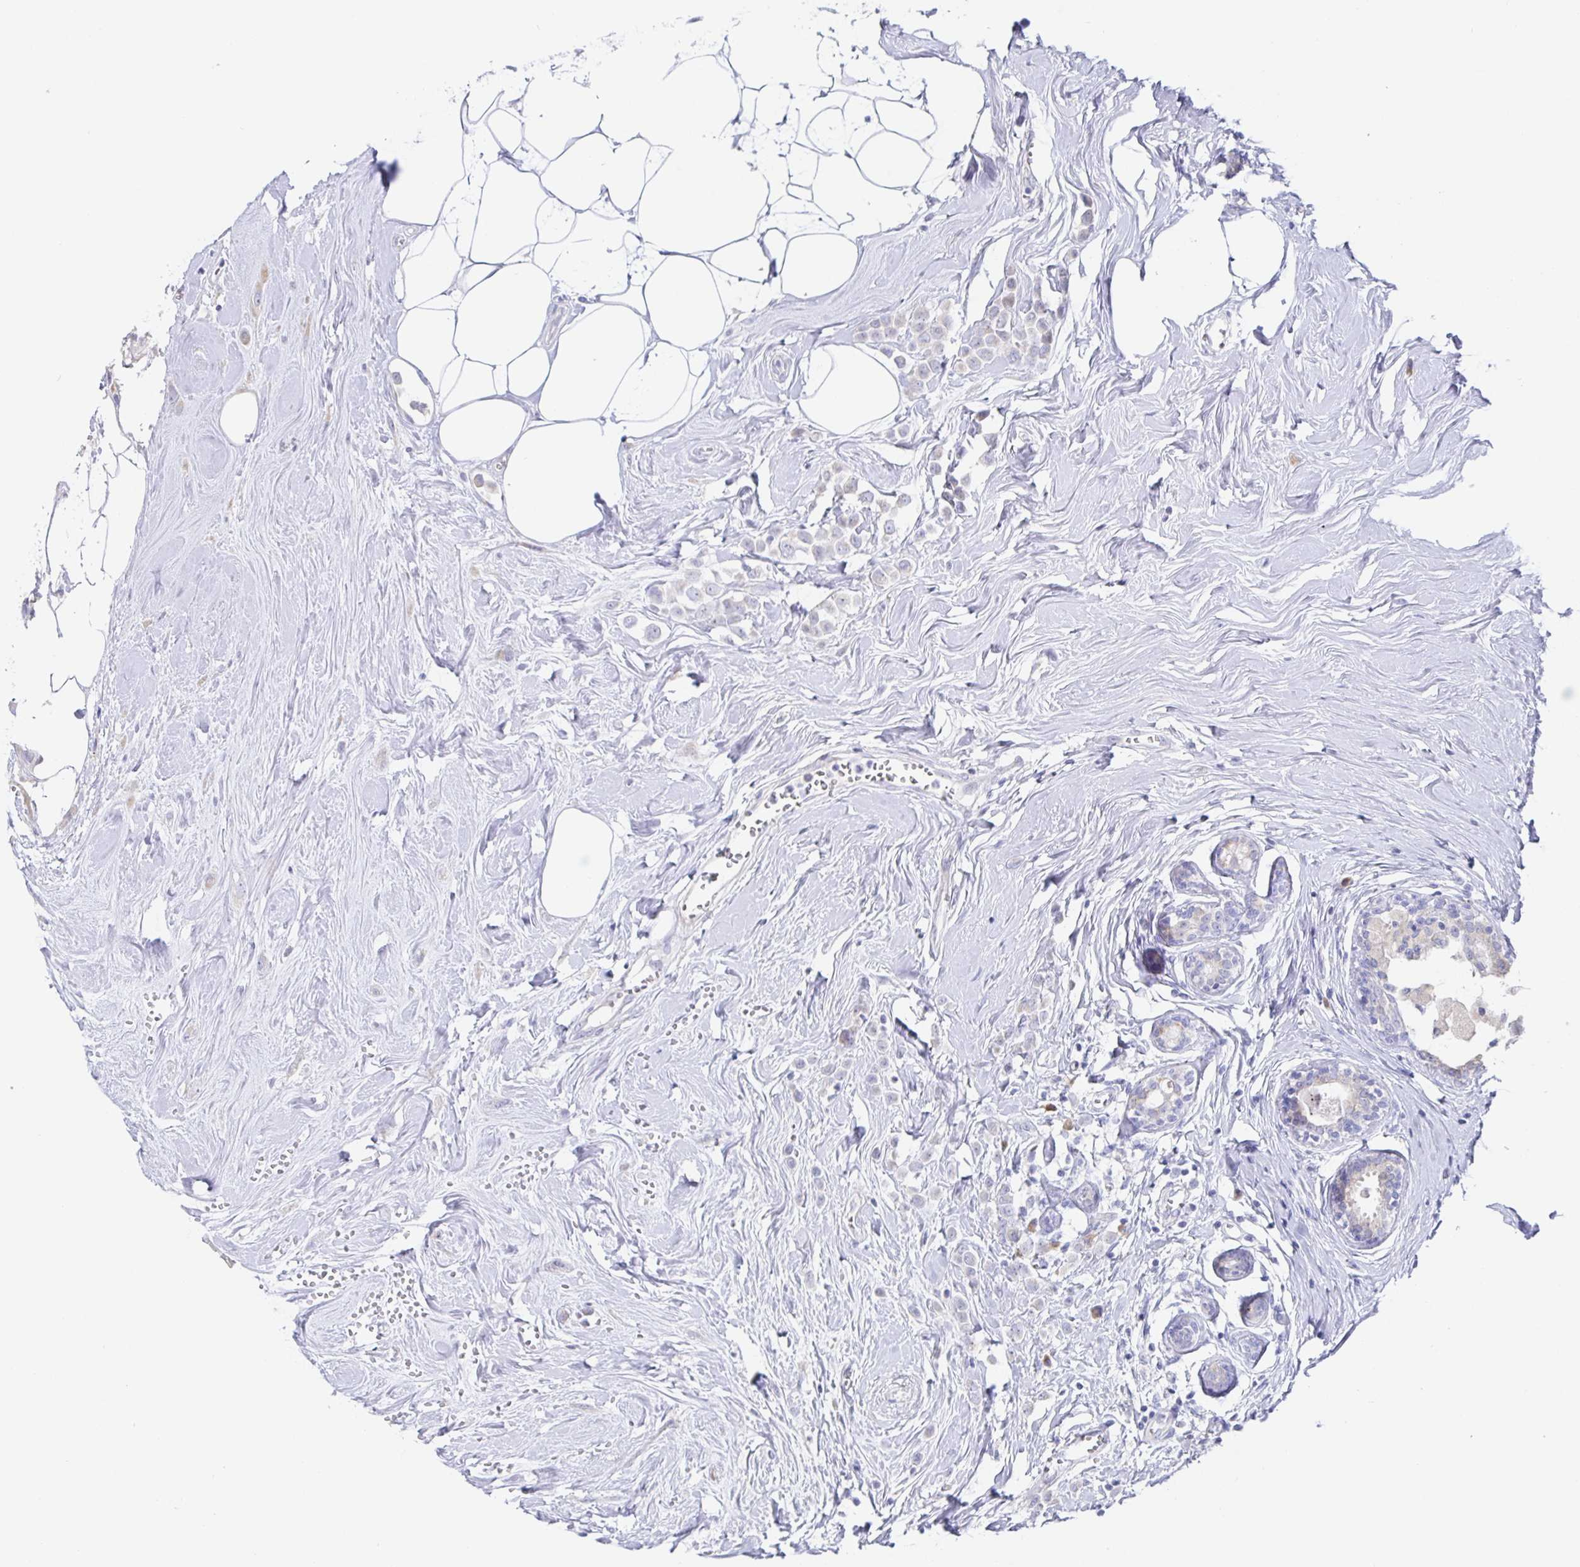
{"staining": {"intensity": "negative", "quantity": "none", "location": "none"}, "tissue": "breast cancer", "cell_type": "Tumor cells", "image_type": "cancer", "snomed": [{"axis": "morphology", "description": "Duct carcinoma"}, {"axis": "topography", "description": "Breast"}], "caption": "Protein analysis of breast cancer shows no significant staining in tumor cells. (Immunohistochemistry, brightfield microscopy, high magnification).", "gene": "SIAH3", "patient": {"sex": "female", "age": 80}}